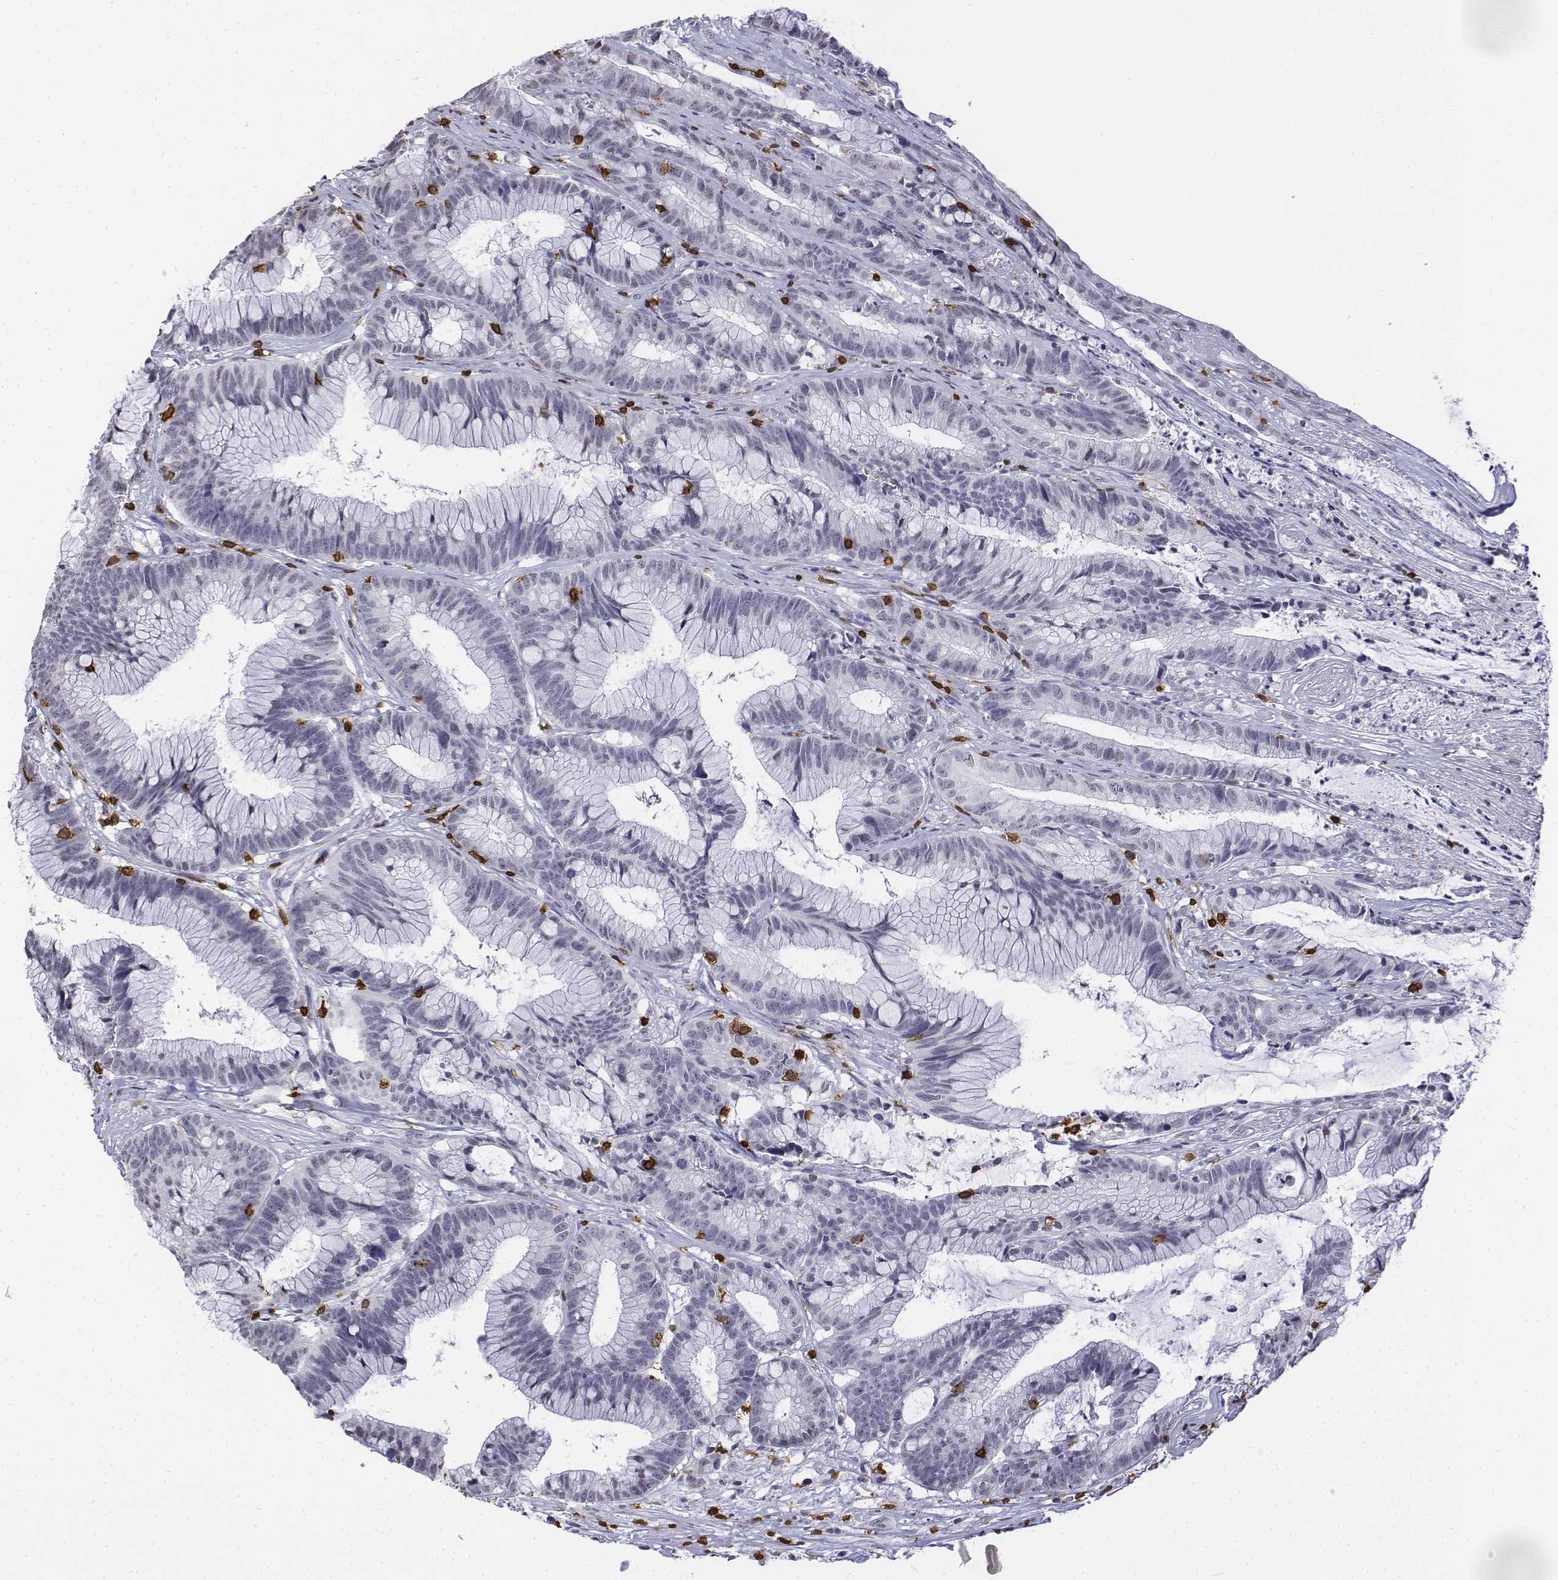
{"staining": {"intensity": "negative", "quantity": "none", "location": "none"}, "tissue": "colorectal cancer", "cell_type": "Tumor cells", "image_type": "cancer", "snomed": [{"axis": "morphology", "description": "Adenocarcinoma, NOS"}, {"axis": "topography", "description": "Colon"}], "caption": "DAB (3,3'-diaminobenzidine) immunohistochemical staining of colorectal cancer (adenocarcinoma) exhibits no significant staining in tumor cells.", "gene": "CD3E", "patient": {"sex": "female", "age": 78}}